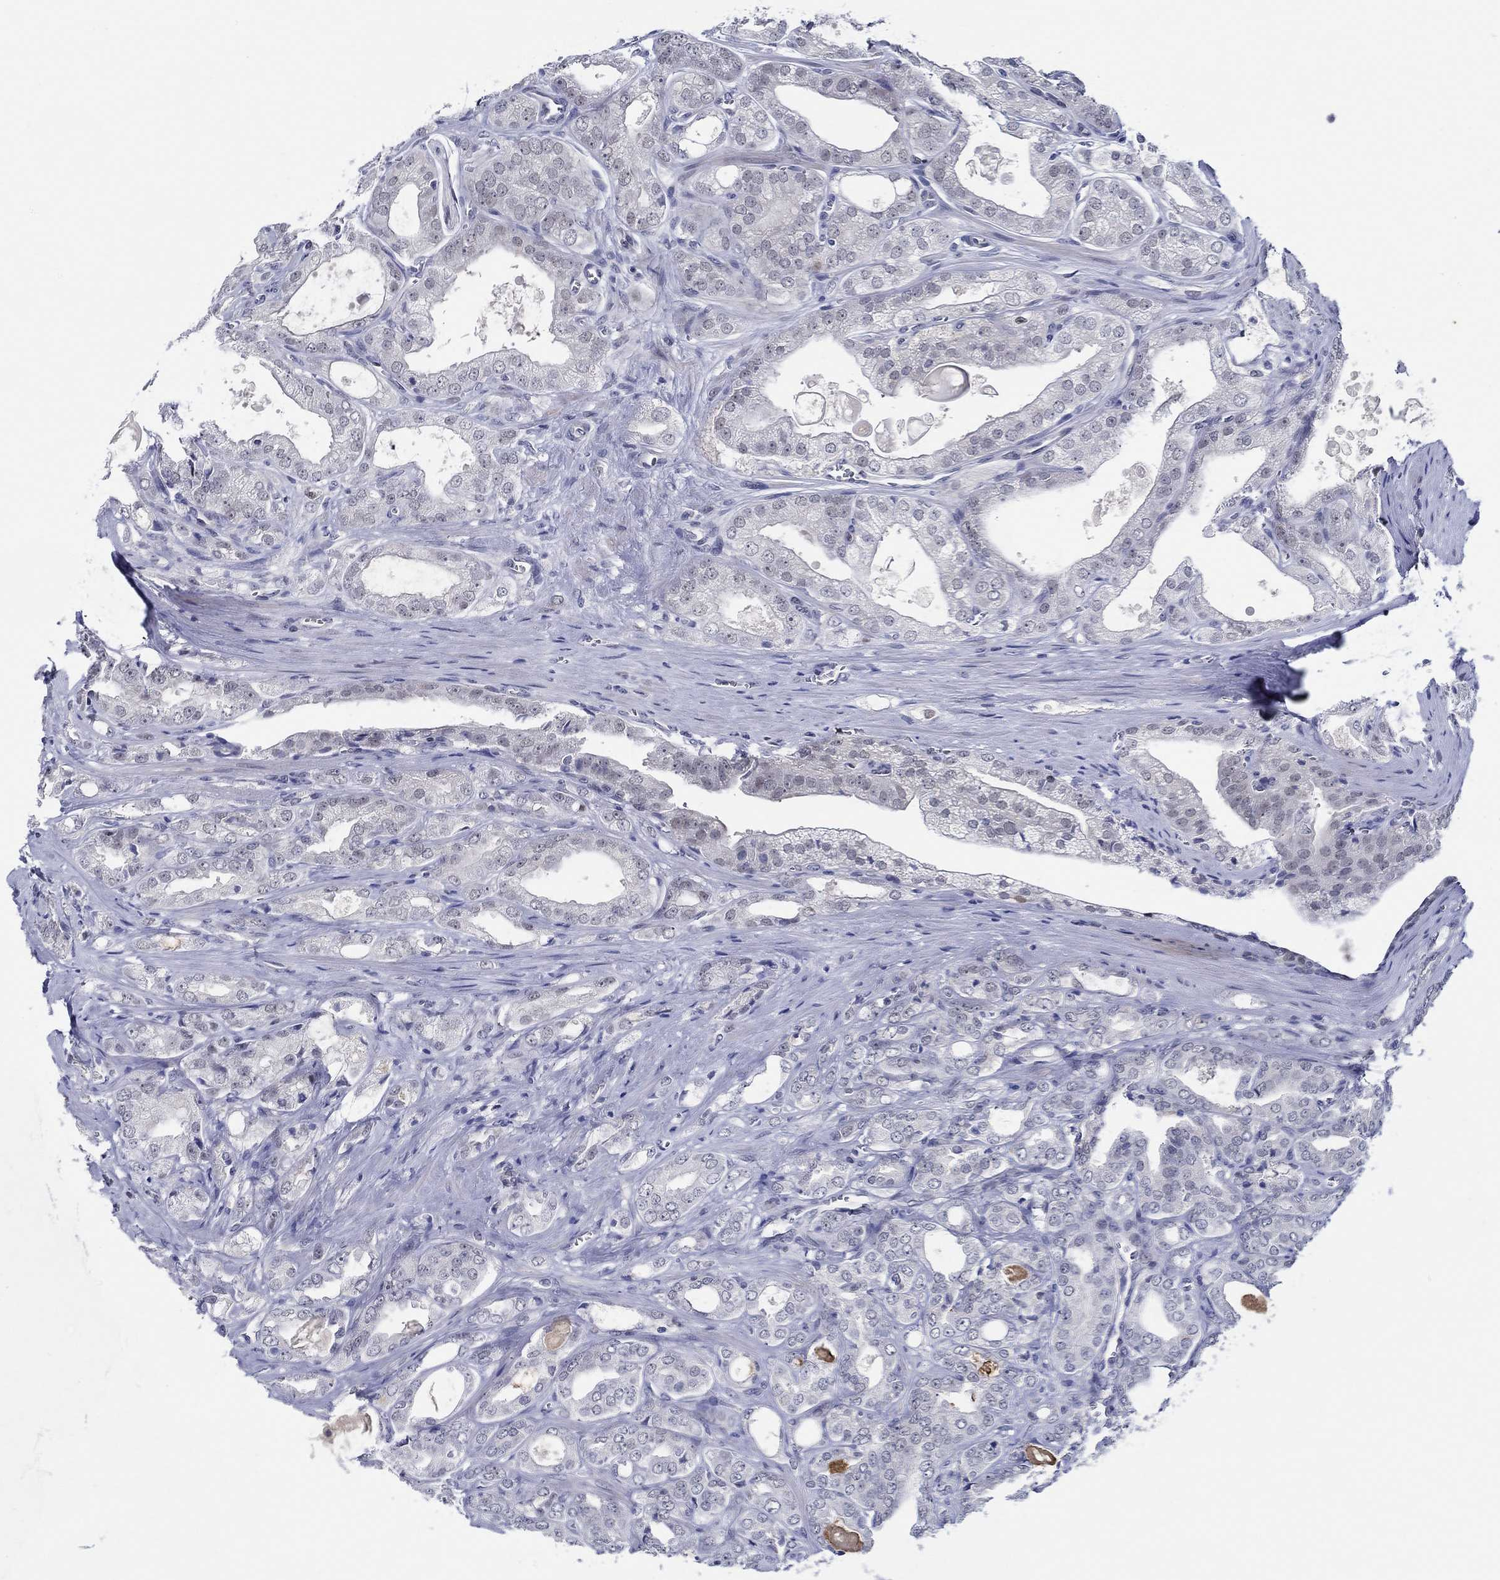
{"staining": {"intensity": "negative", "quantity": "none", "location": "none"}, "tissue": "prostate cancer", "cell_type": "Tumor cells", "image_type": "cancer", "snomed": [{"axis": "morphology", "description": "Adenocarcinoma, NOS"}, {"axis": "morphology", "description": "Adenocarcinoma, High grade"}, {"axis": "topography", "description": "Prostate"}], "caption": "High power microscopy micrograph of an immunohistochemistry (IHC) image of prostate cancer, revealing no significant staining in tumor cells.", "gene": "SLC34A1", "patient": {"sex": "male", "age": 70}}